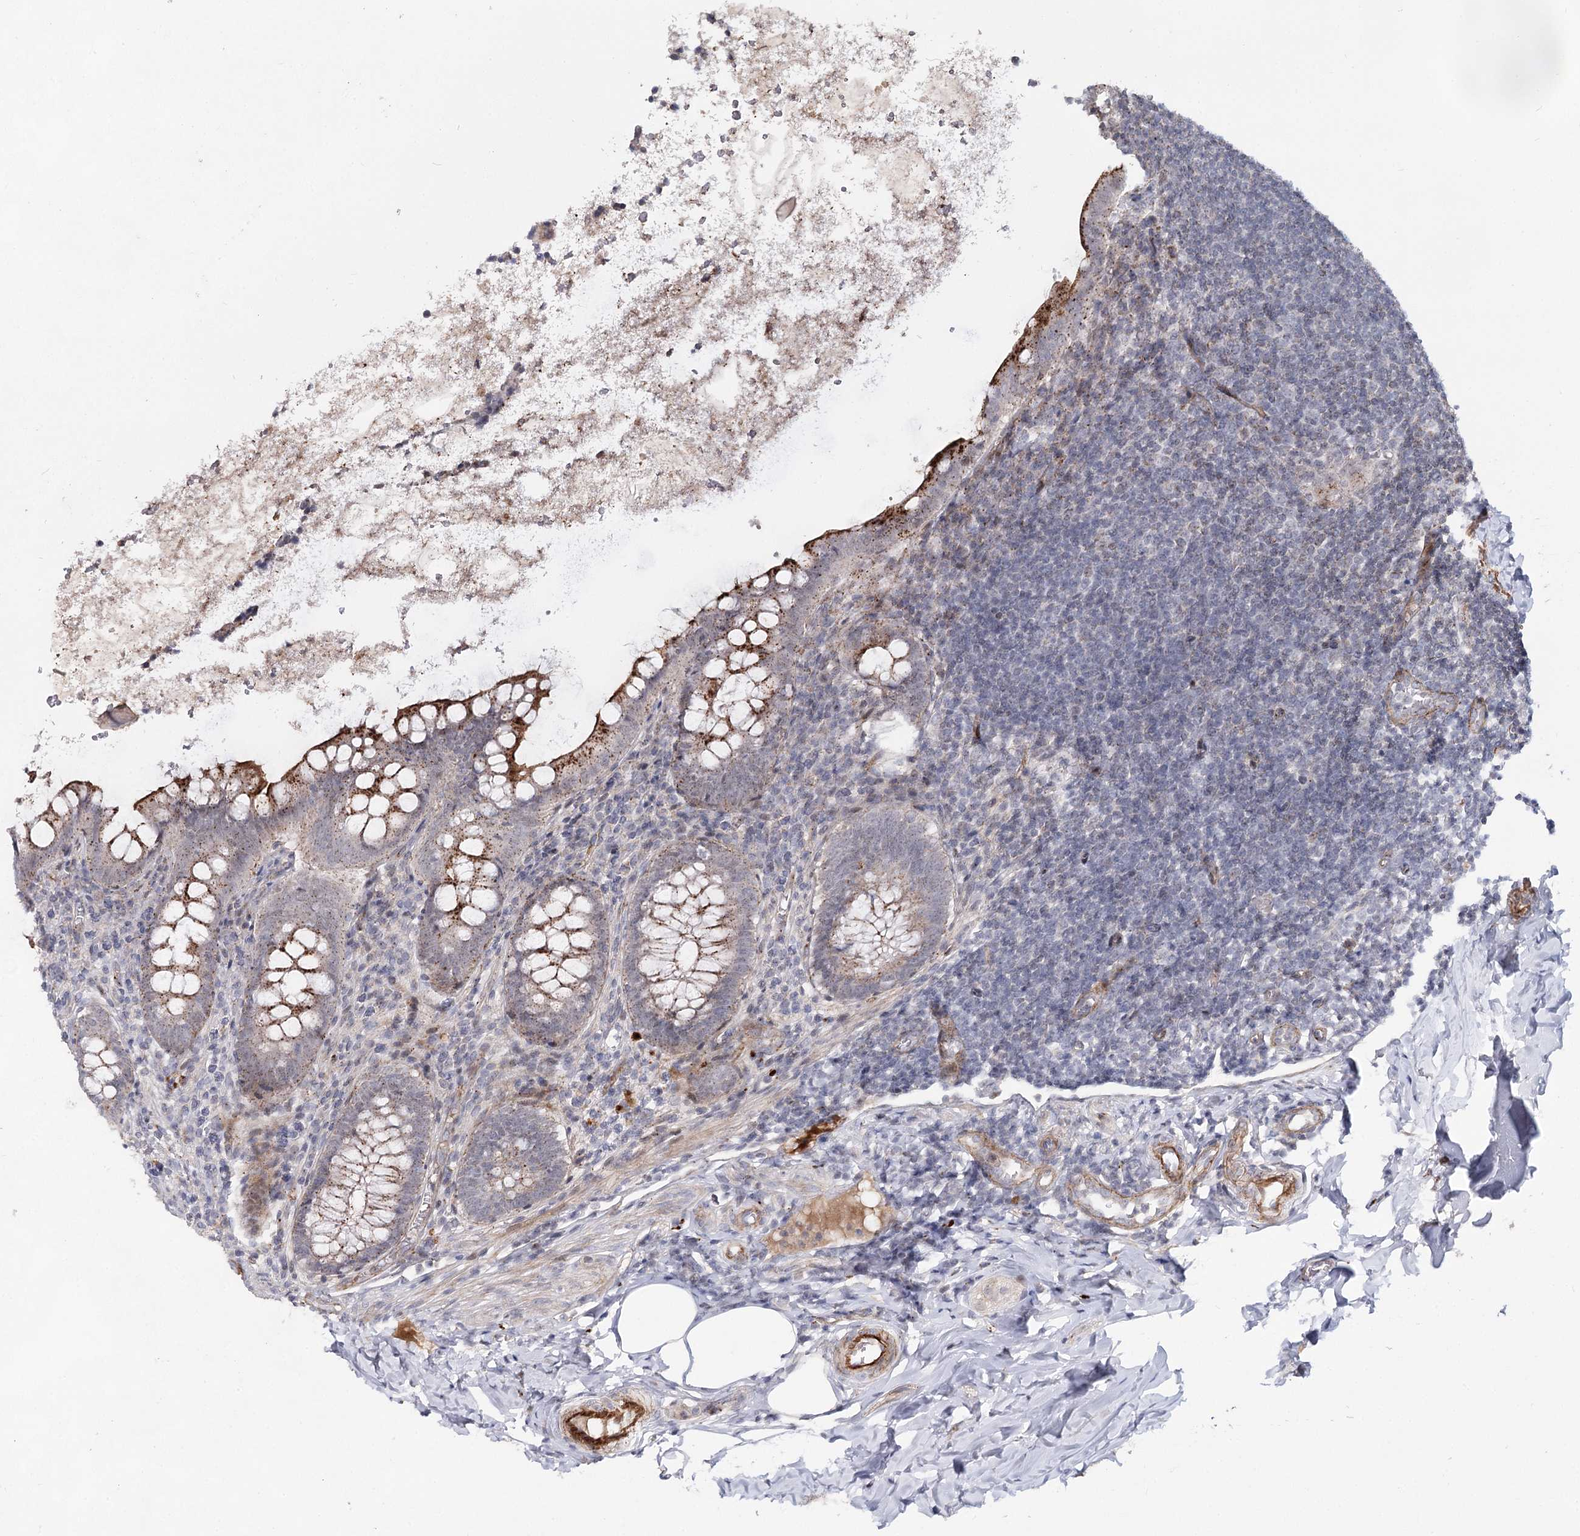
{"staining": {"intensity": "moderate", "quantity": "25%-75%", "location": "cytoplasmic/membranous"}, "tissue": "appendix", "cell_type": "Glandular cells", "image_type": "normal", "snomed": [{"axis": "morphology", "description": "Normal tissue, NOS"}, {"axis": "topography", "description": "Appendix"}], "caption": "Immunohistochemistry histopathology image of unremarkable appendix: appendix stained using IHC displays medium levels of moderate protein expression localized specifically in the cytoplasmic/membranous of glandular cells, appearing as a cytoplasmic/membranous brown color.", "gene": "ATL2", "patient": {"sex": "female", "age": 33}}